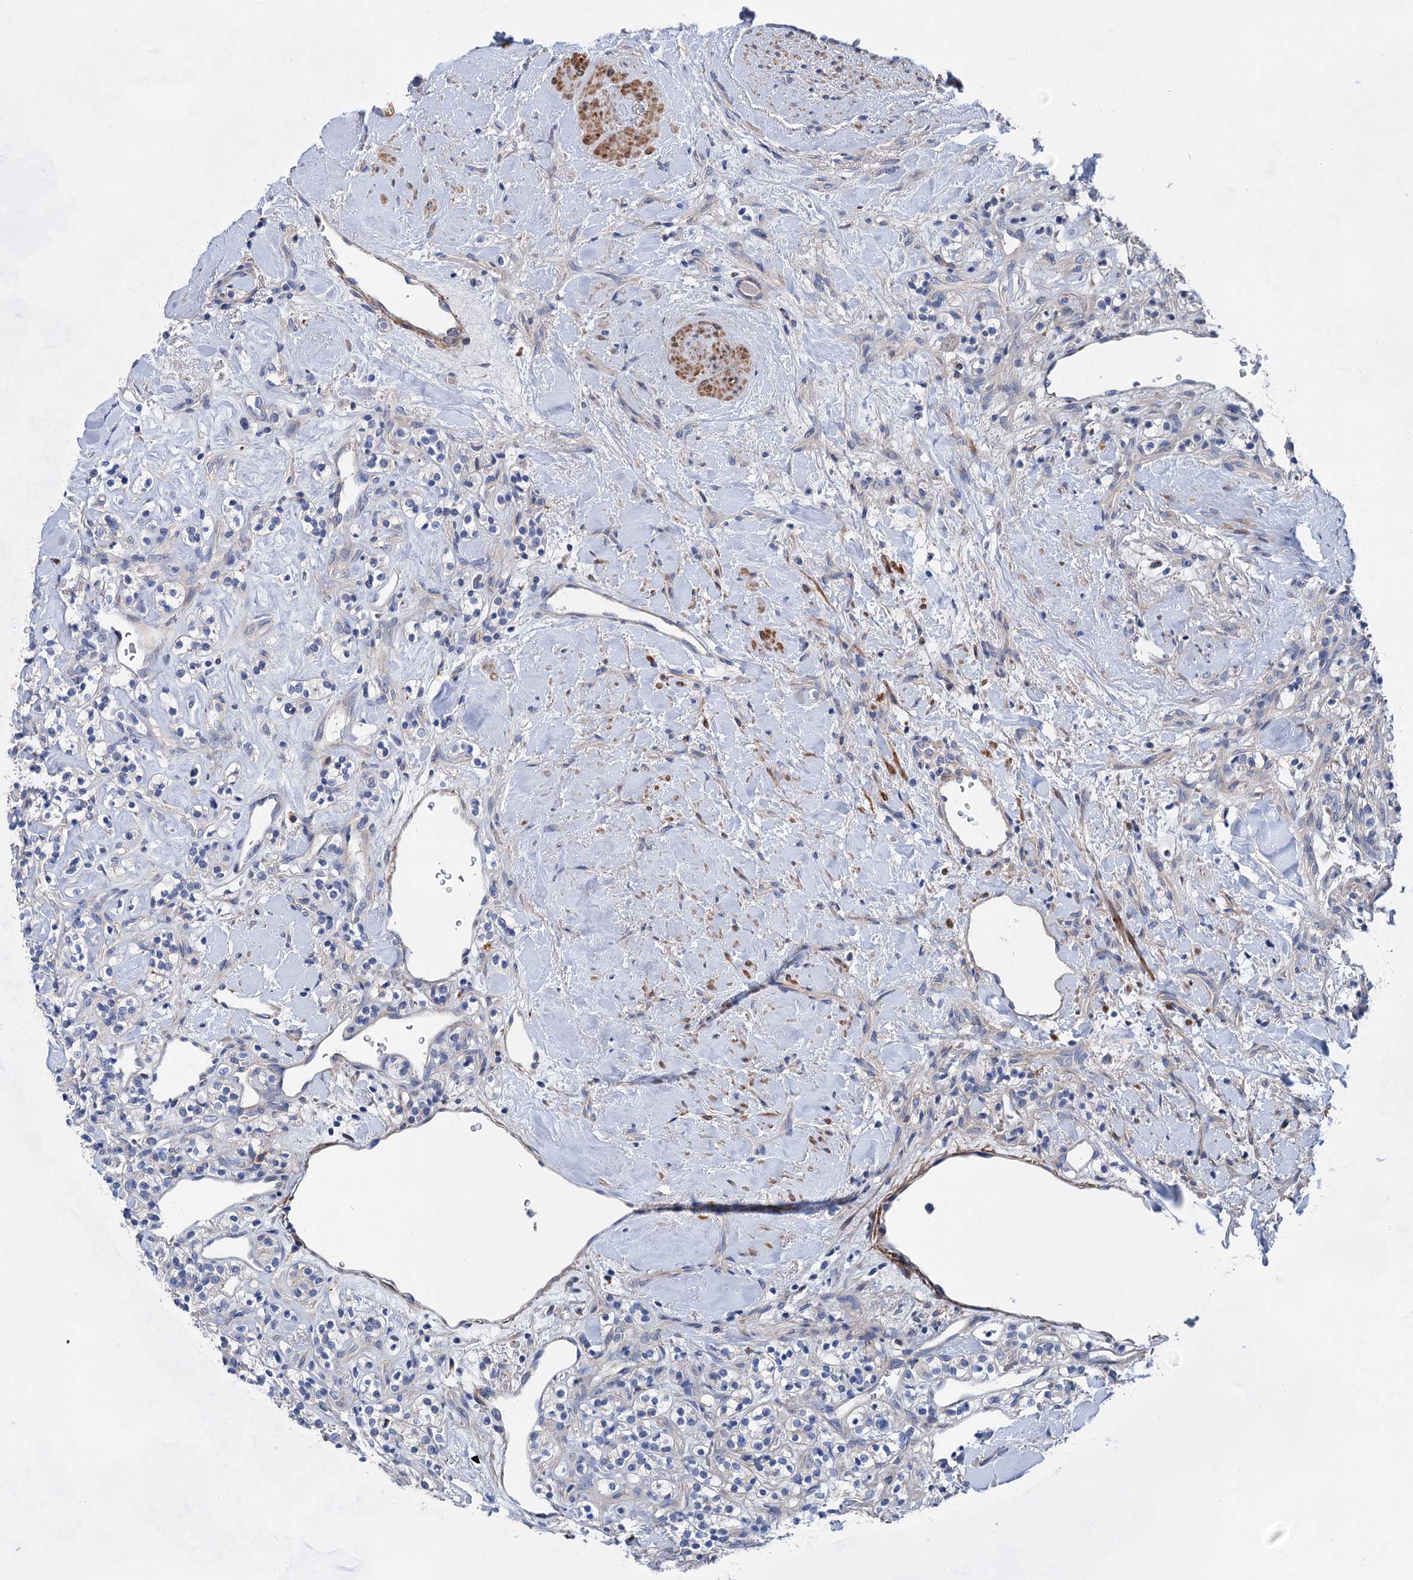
{"staining": {"intensity": "negative", "quantity": "none", "location": "none"}, "tissue": "renal cancer", "cell_type": "Tumor cells", "image_type": "cancer", "snomed": [{"axis": "morphology", "description": "Adenocarcinoma, NOS"}, {"axis": "topography", "description": "Kidney"}], "caption": "This is an immunohistochemistry (IHC) photomicrograph of human adenocarcinoma (renal). There is no positivity in tumor cells.", "gene": "GPR155", "patient": {"sex": "male", "age": 77}}